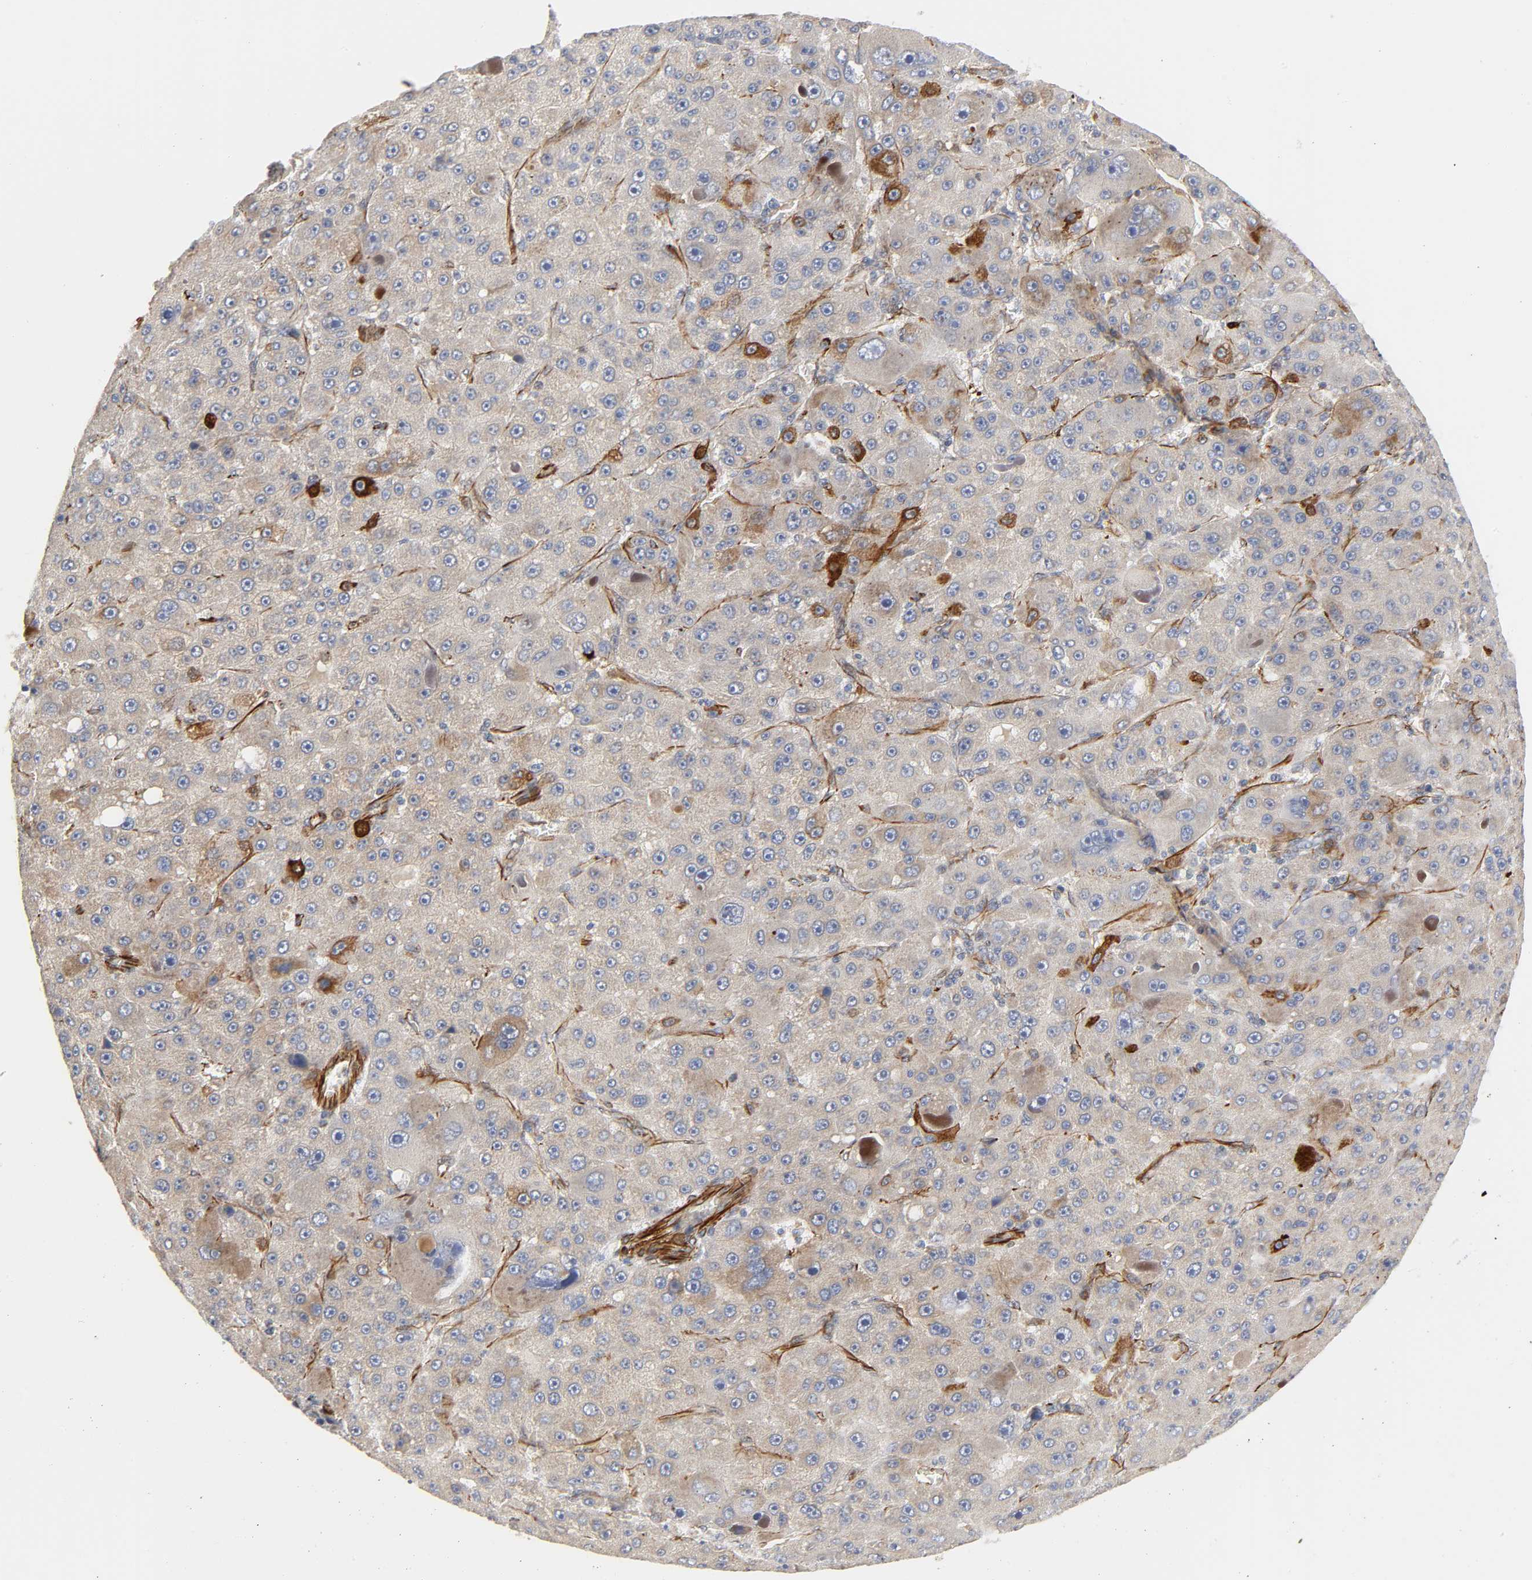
{"staining": {"intensity": "moderate", "quantity": ">75%", "location": "cytoplasmic/membranous"}, "tissue": "liver cancer", "cell_type": "Tumor cells", "image_type": "cancer", "snomed": [{"axis": "morphology", "description": "Carcinoma, Hepatocellular, NOS"}, {"axis": "topography", "description": "Liver"}], "caption": "Moderate cytoplasmic/membranous protein staining is identified in approximately >75% of tumor cells in liver hepatocellular carcinoma. The protein of interest is shown in brown color, while the nuclei are stained blue.", "gene": "FAM118A", "patient": {"sex": "male", "age": 76}}